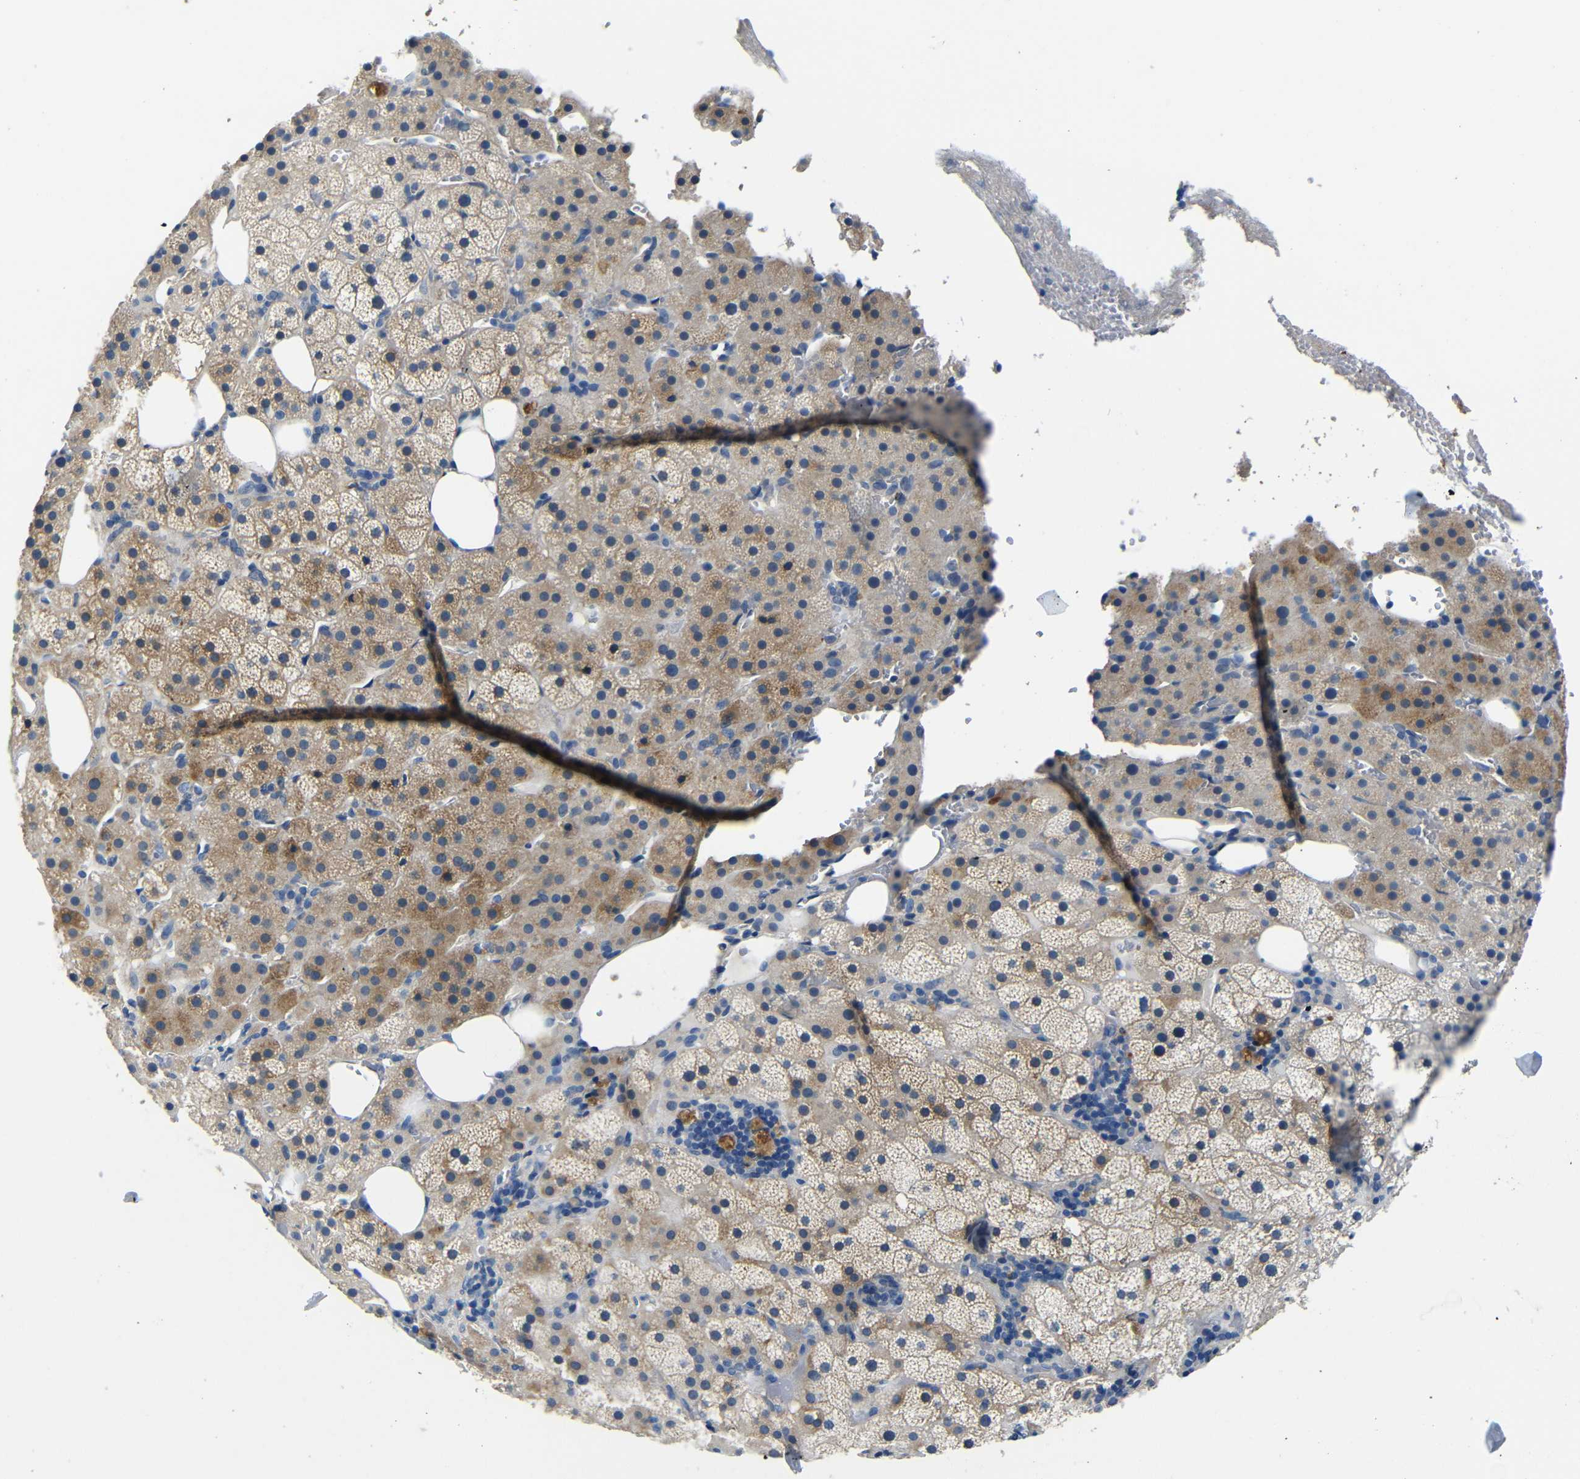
{"staining": {"intensity": "moderate", "quantity": "25%-75%", "location": "cytoplasmic/membranous"}, "tissue": "adrenal gland", "cell_type": "Glandular cells", "image_type": "normal", "snomed": [{"axis": "morphology", "description": "Normal tissue, NOS"}, {"axis": "topography", "description": "Adrenal gland"}], "caption": "Adrenal gland was stained to show a protein in brown. There is medium levels of moderate cytoplasmic/membranous expression in about 25%-75% of glandular cells. The staining was performed using DAB to visualize the protein expression in brown, while the nuclei were stained in blue with hematoxylin (Magnification: 20x).", "gene": "TNFAIP1", "patient": {"sex": "female", "age": 59}}